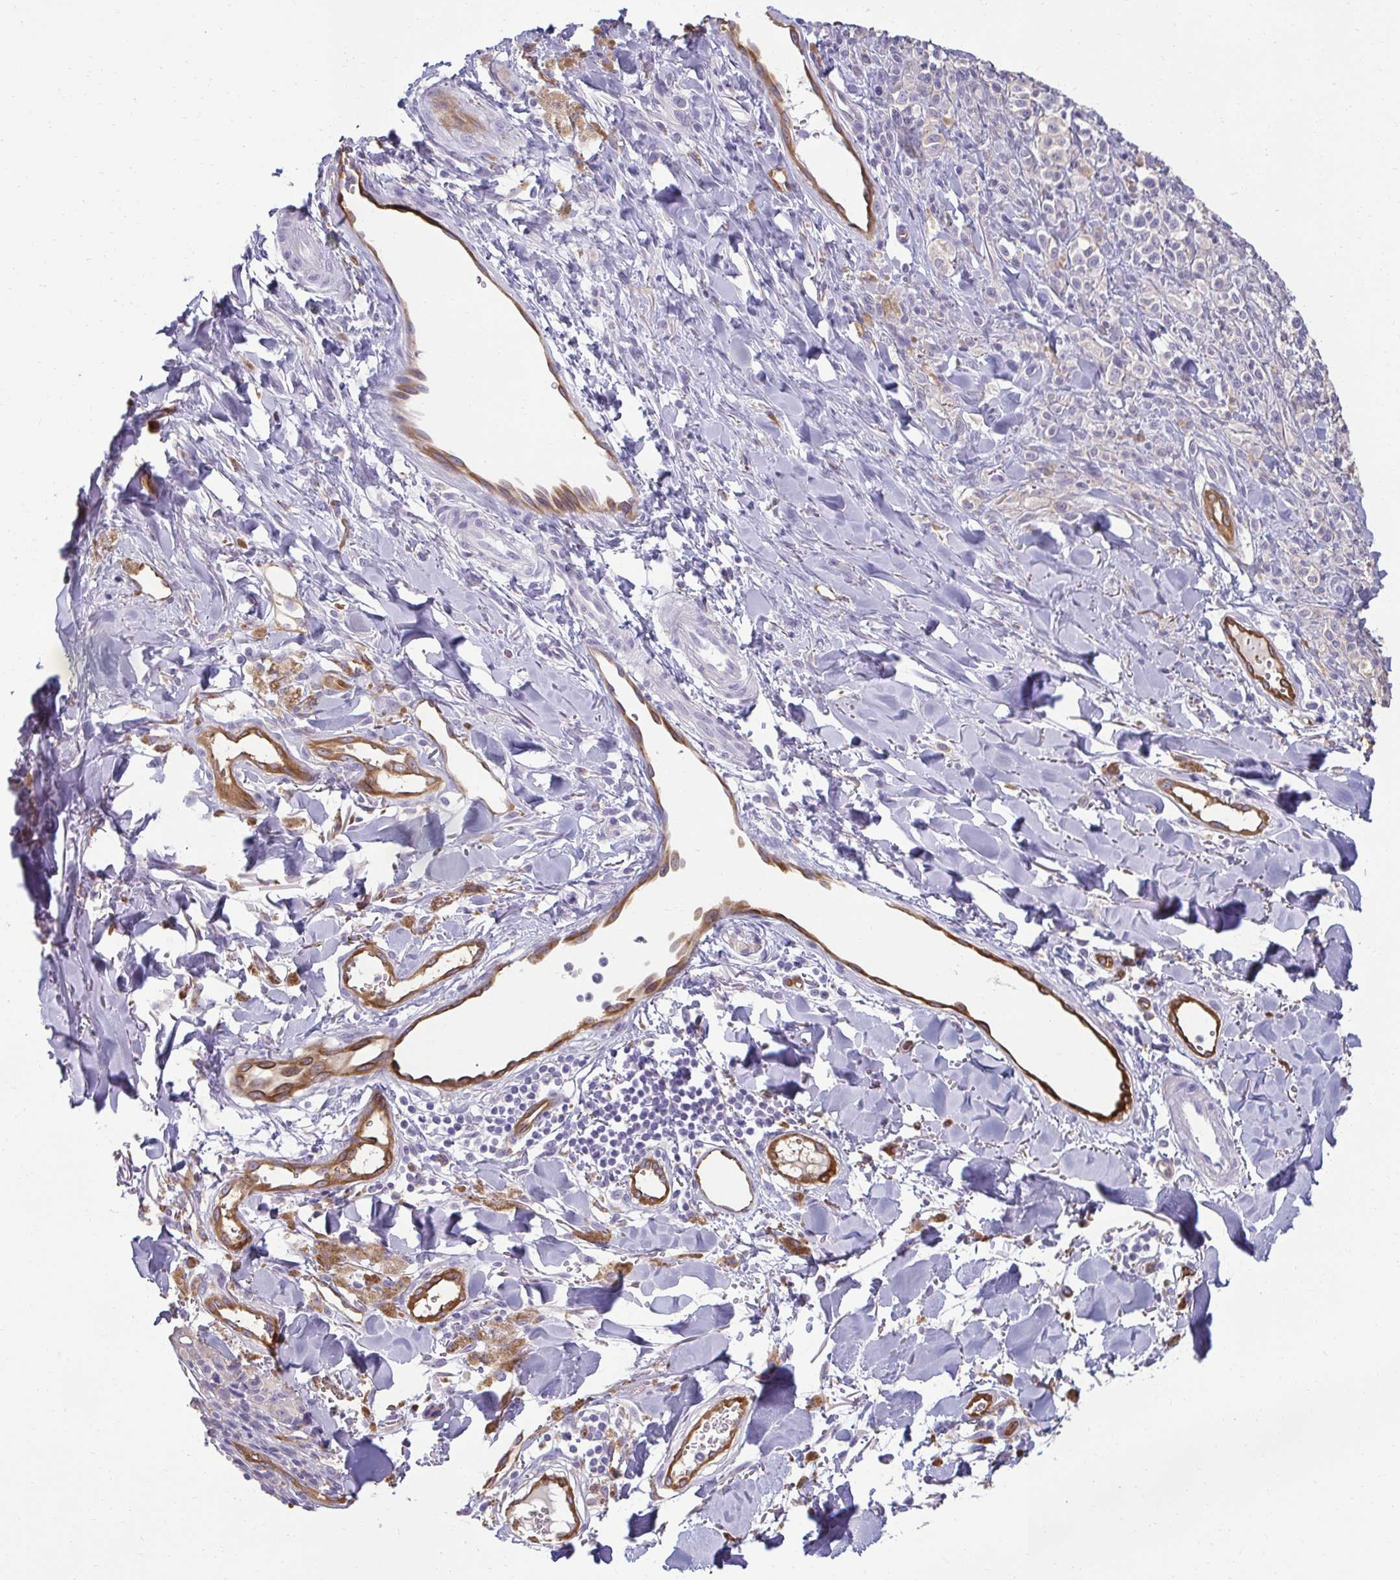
{"staining": {"intensity": "negative", "quantity": "none", "location": "none"}, "tissue": "melanoma", "cell_type": "Tumor cells", "image_type": "cancer", "snomed": [{"axis": "morphology", "description": "Malignant melanoma, NOS"}, {"axis": "topography", "description": "Skin"}], "caption": "A high-resolution photomicrograph shows IHC staining of melanoma, which reveals no significant expression in tumor cells.", "gene": "PDE2A", "patient": {"sex": "male", "age": 77}}